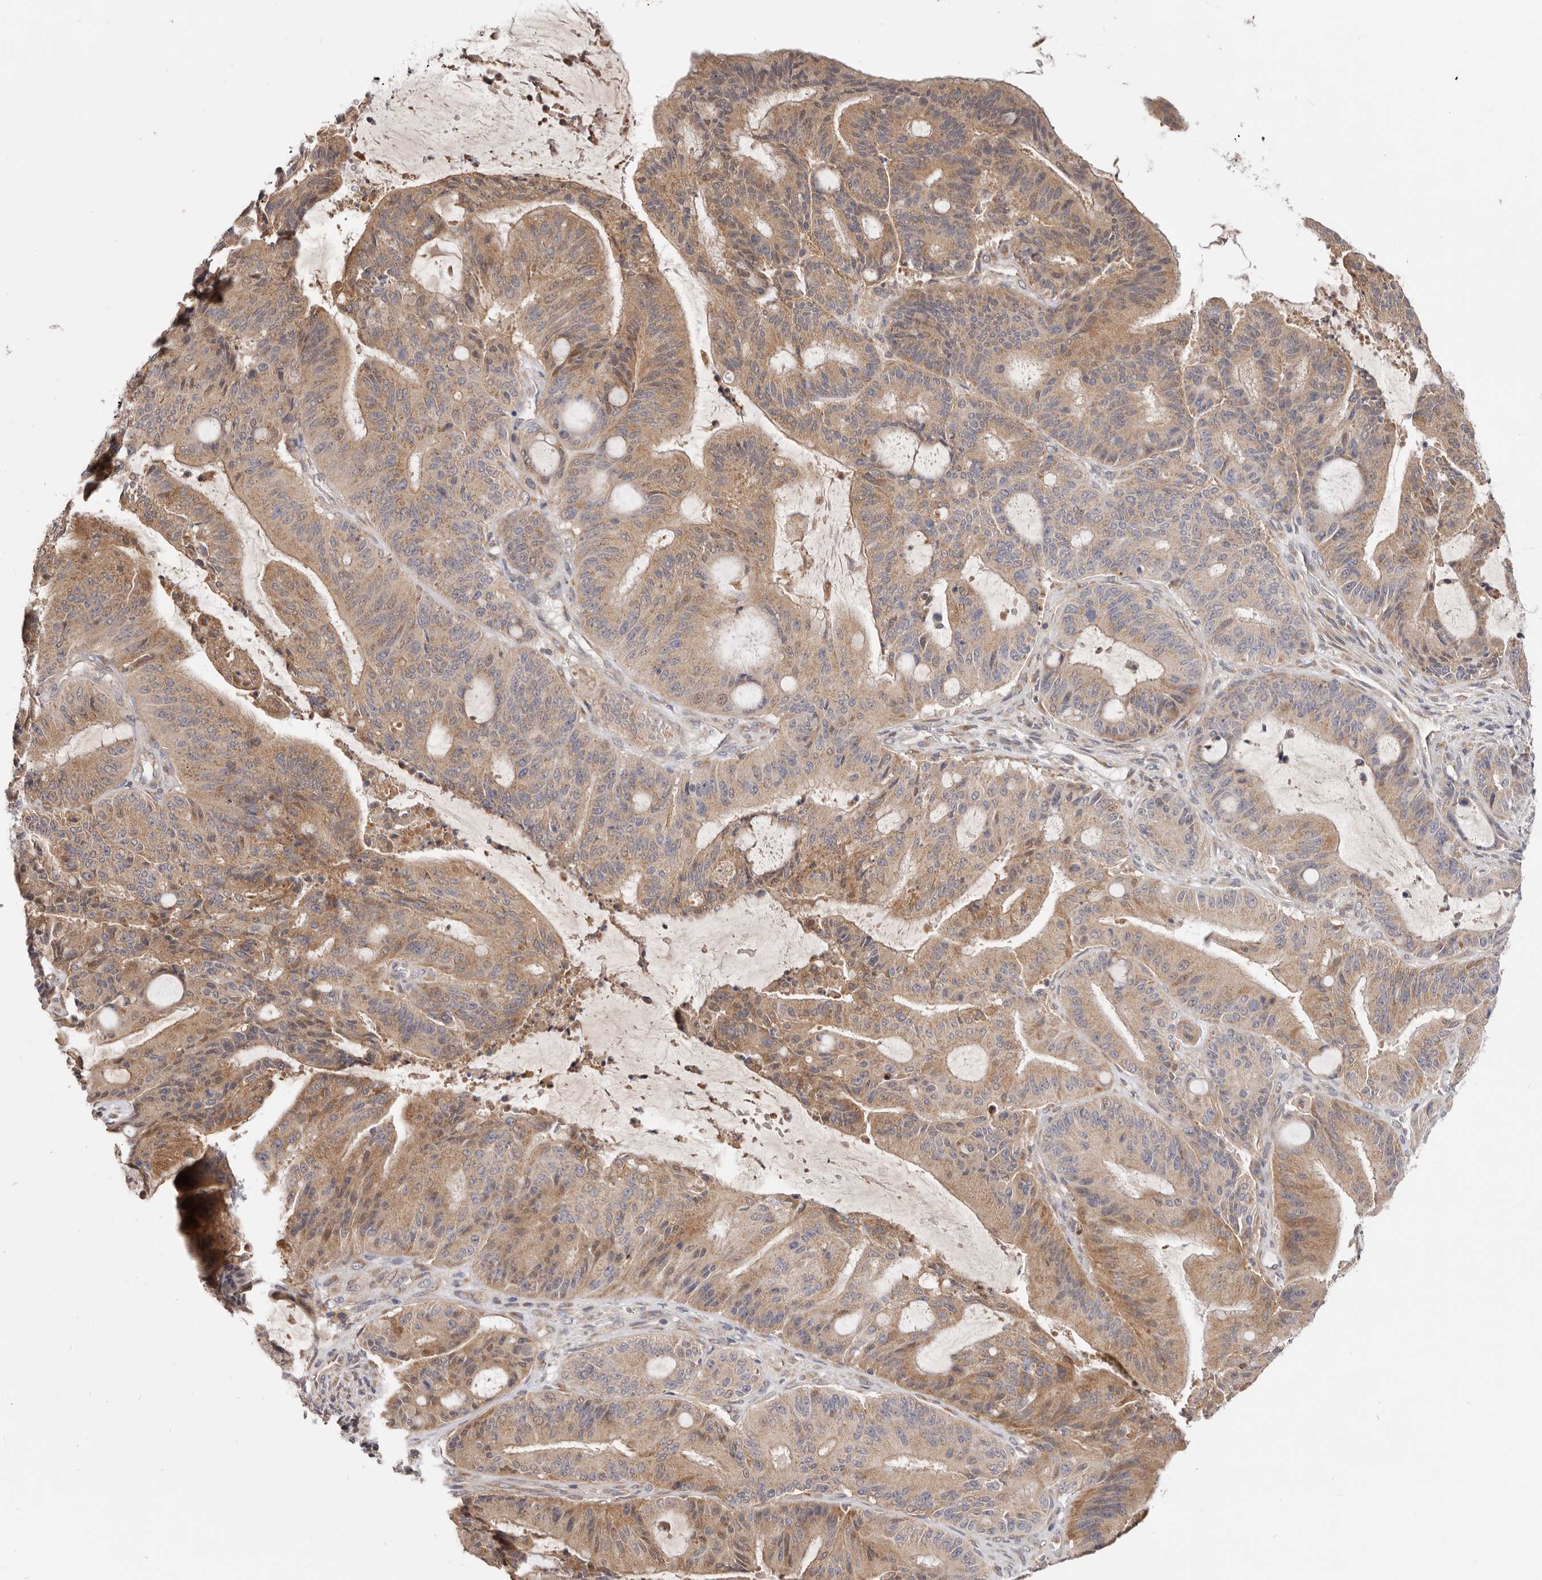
{"staining": {"intensity": "moderate", "quantity": ">75%", "location": "cytoplasmic/membranous"}, "tissue": "liver cancer", "cell_type": "Tumor cells", "image_type": "cancer", "snomed": [{"axis": "morphology", "description": "Normal tissue, NOS"}, {"axis": "morphology", "description": "Cholangiocarcinoma"}, {"axis": "topography", "description": "Liver"}, {"axis": "topography", "description": "Peripheral nerve tissue"}], "caption": "A brown stain shows moderate cytoplasmic/membranous staining of a protein in human liver cancer tumor cells.", "gene": "LRP6", "patient": {"sex": "female", "age": 73}}